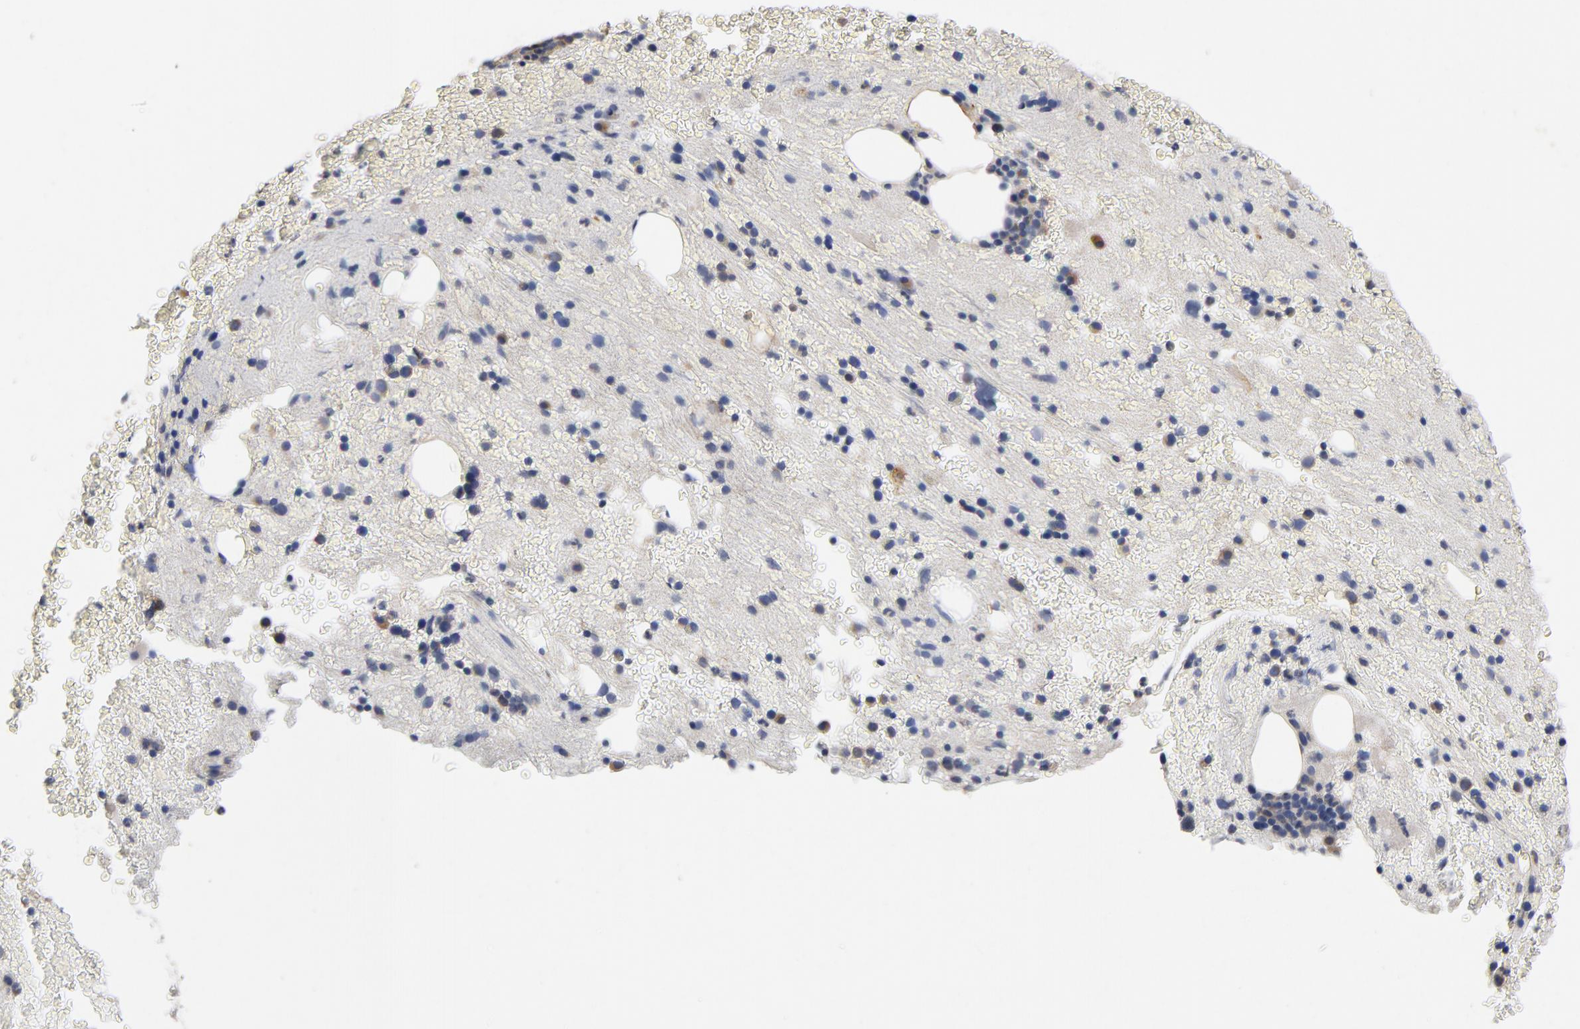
{"staining": {"intensity": "weak", "quantity": "<25%", "location": "cytoplasmic/membranous"}, "tissue": "bone marrow", "cell_type": "Hematopoietic cells", "image_type": "normal", "snomed": [{"axis": "morphology", "description": "Normal tissue, NOS"}, {"axis": "topography", "description": "Bone marrow"}], "caption": "High power microscopy micrograph of an immunohistochemistry (IHC) micrograph of benign bone marrow, revealing no significant expression in hematopoietic cells. (DAB (3,3'-diaminobenzidine) immunohistochemistry (IHC), high magnification).", "gene": "CCDC134", "patient": {"sex": "male", "age": 76}}